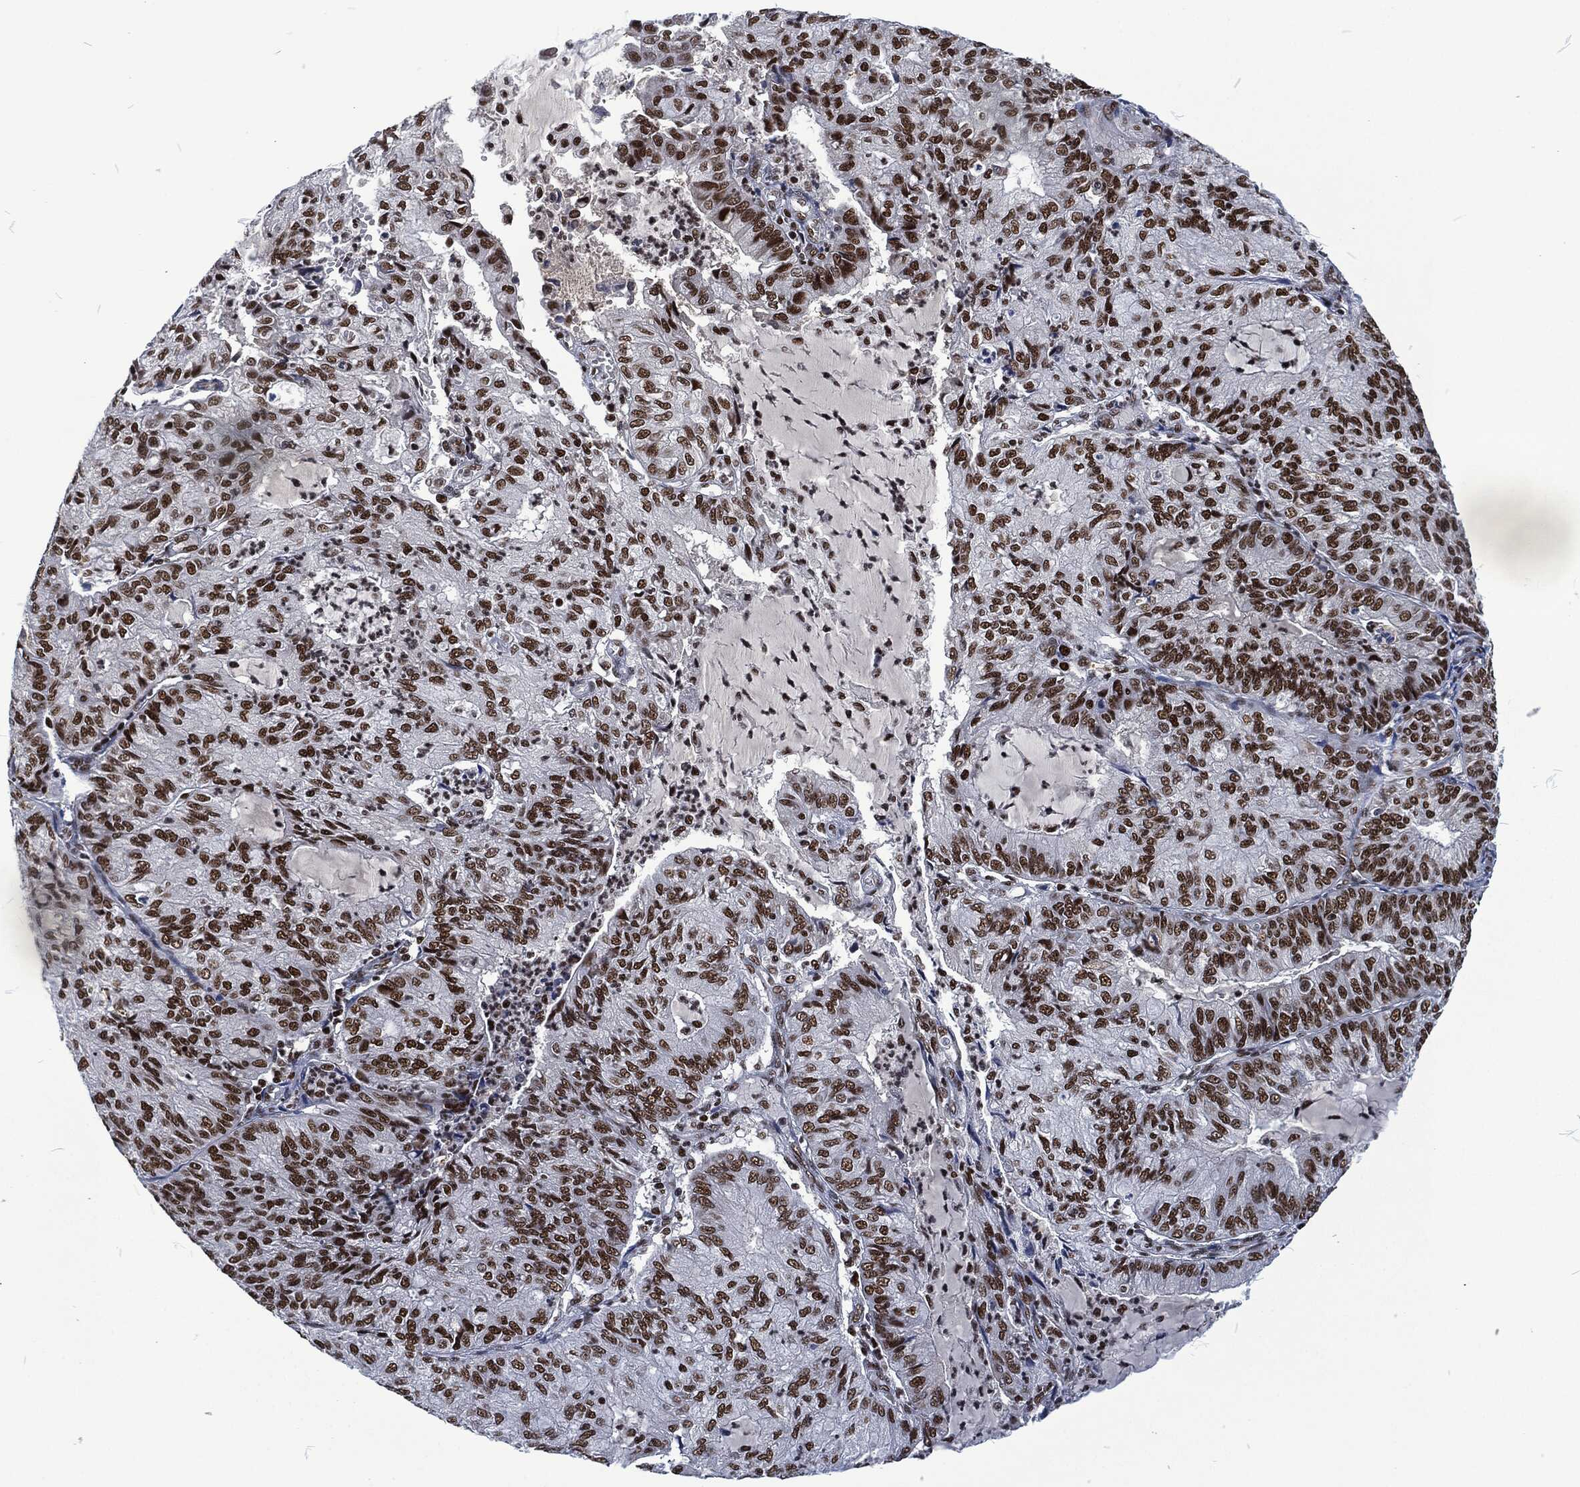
{"staining": {"intensity": "strong", "quantity": ">75%", "location": "nuclear"}, "tissue": "endometrial cancer", "cell_type": "Tumor cells", "image_type": "cancer", "snomed": [{"axis": "morphology", "description": "Adenocarcinoma, NOS"}, {"axis": "topography", "description": "Endometrium"}], "caption": "This is a photomicrograph of immunohistochemistry staining of endometrial cancer (adenocarcinoma), which shows strong positivity in the nuclear of tumor cells.", "gene": "DCPS", "patient": {"sex": "female", "age": 82}}